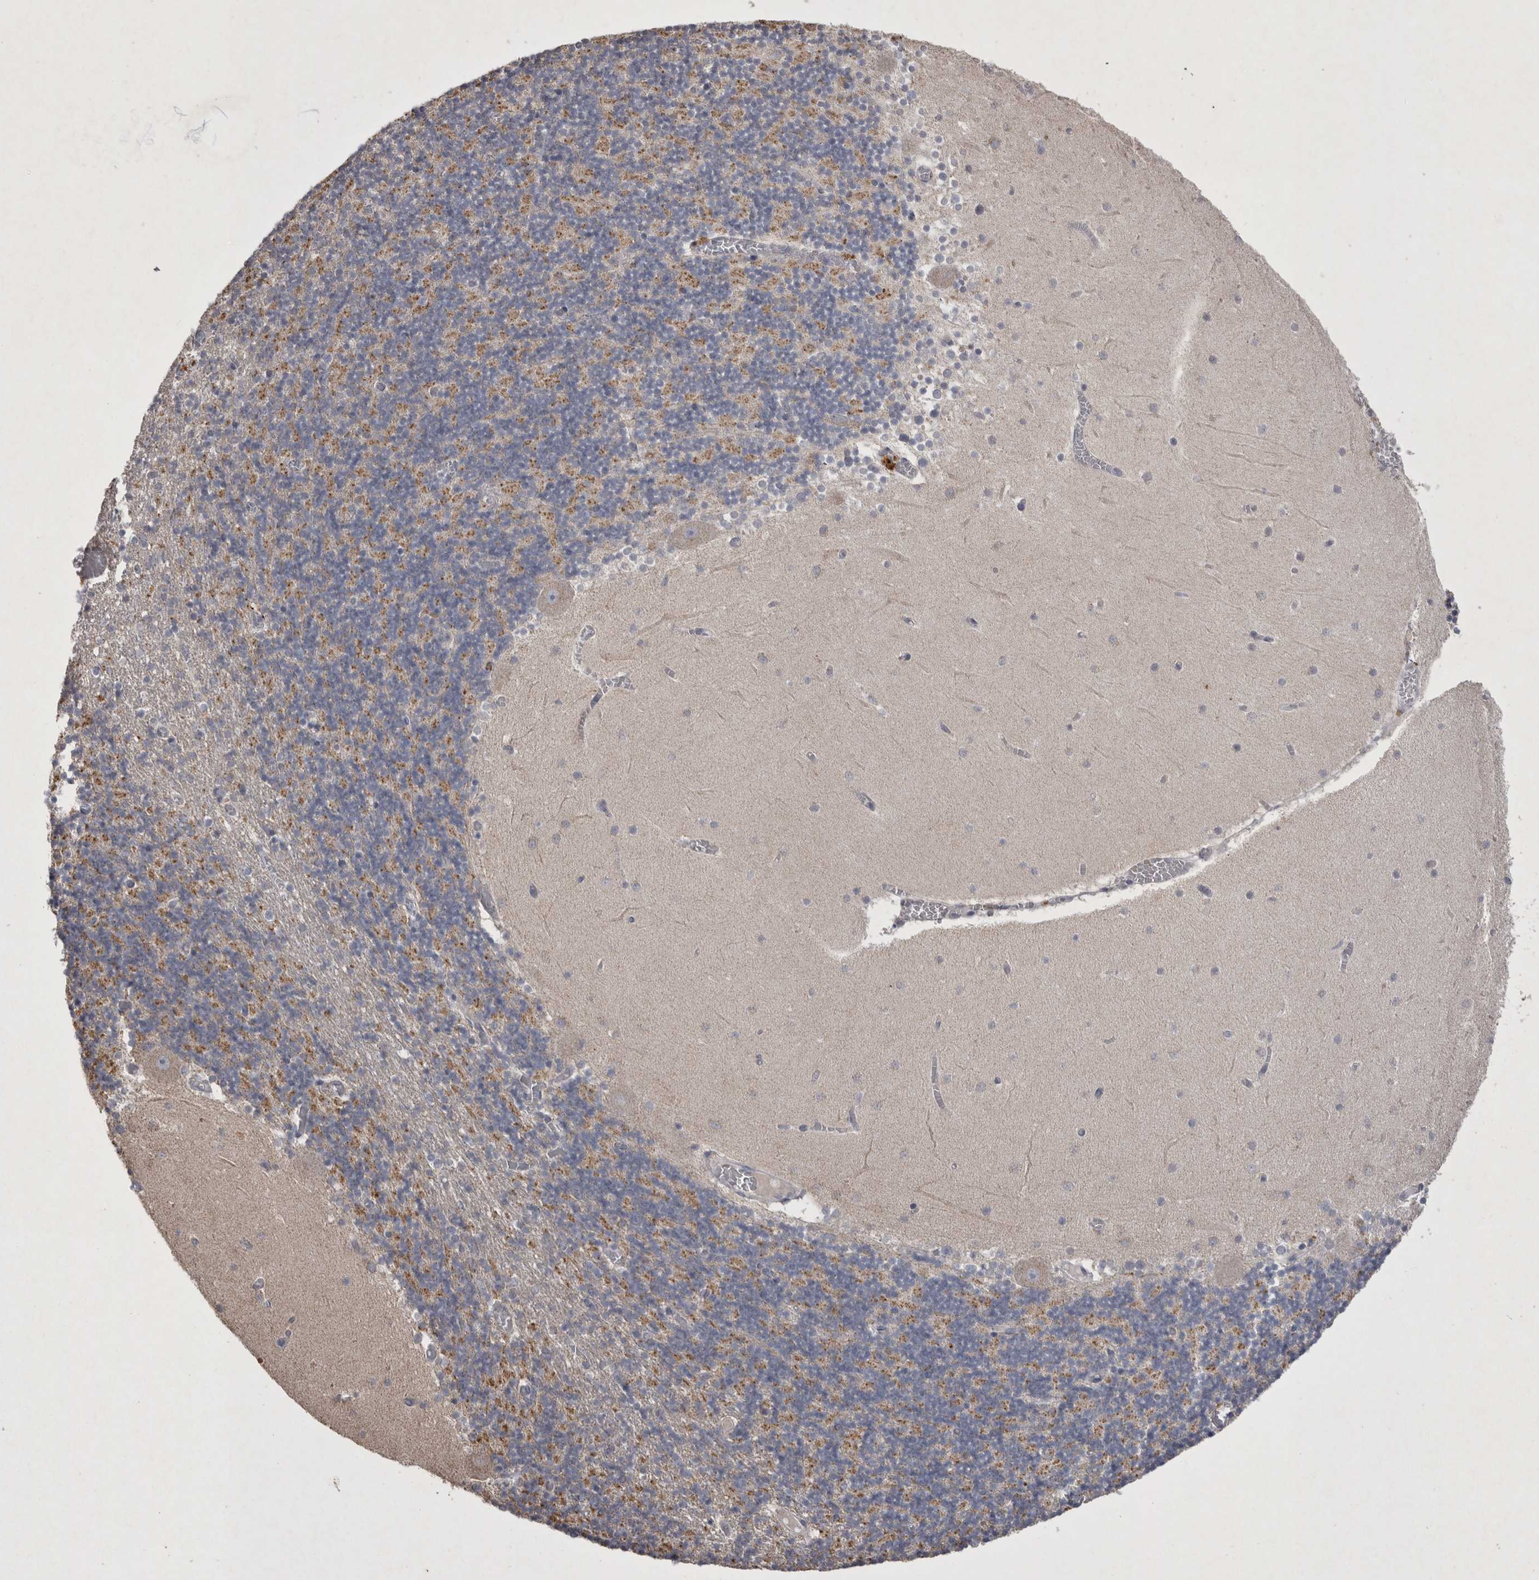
{"staining": {"intensity": "moderate", "quantity": "25%-75%", "location": "cytoplasmic/membranous"}, "tissue": "cerebellum", "cell_type": "Cells in granular layer", "image_type": "normal", "snomed": [{"axis": "morphology", "description": "Normal tissue, NOS"}, {"axis": "topography", "description": "Cerebellum"}], "caption": "Cerebellum stained with a brown dye reveals moderate cytoplasmic/membranous positive staining in about 25%-75% of cells in granular layer.", "gene": "DKK3", "patient": {"sex": "female", "age": 28}}